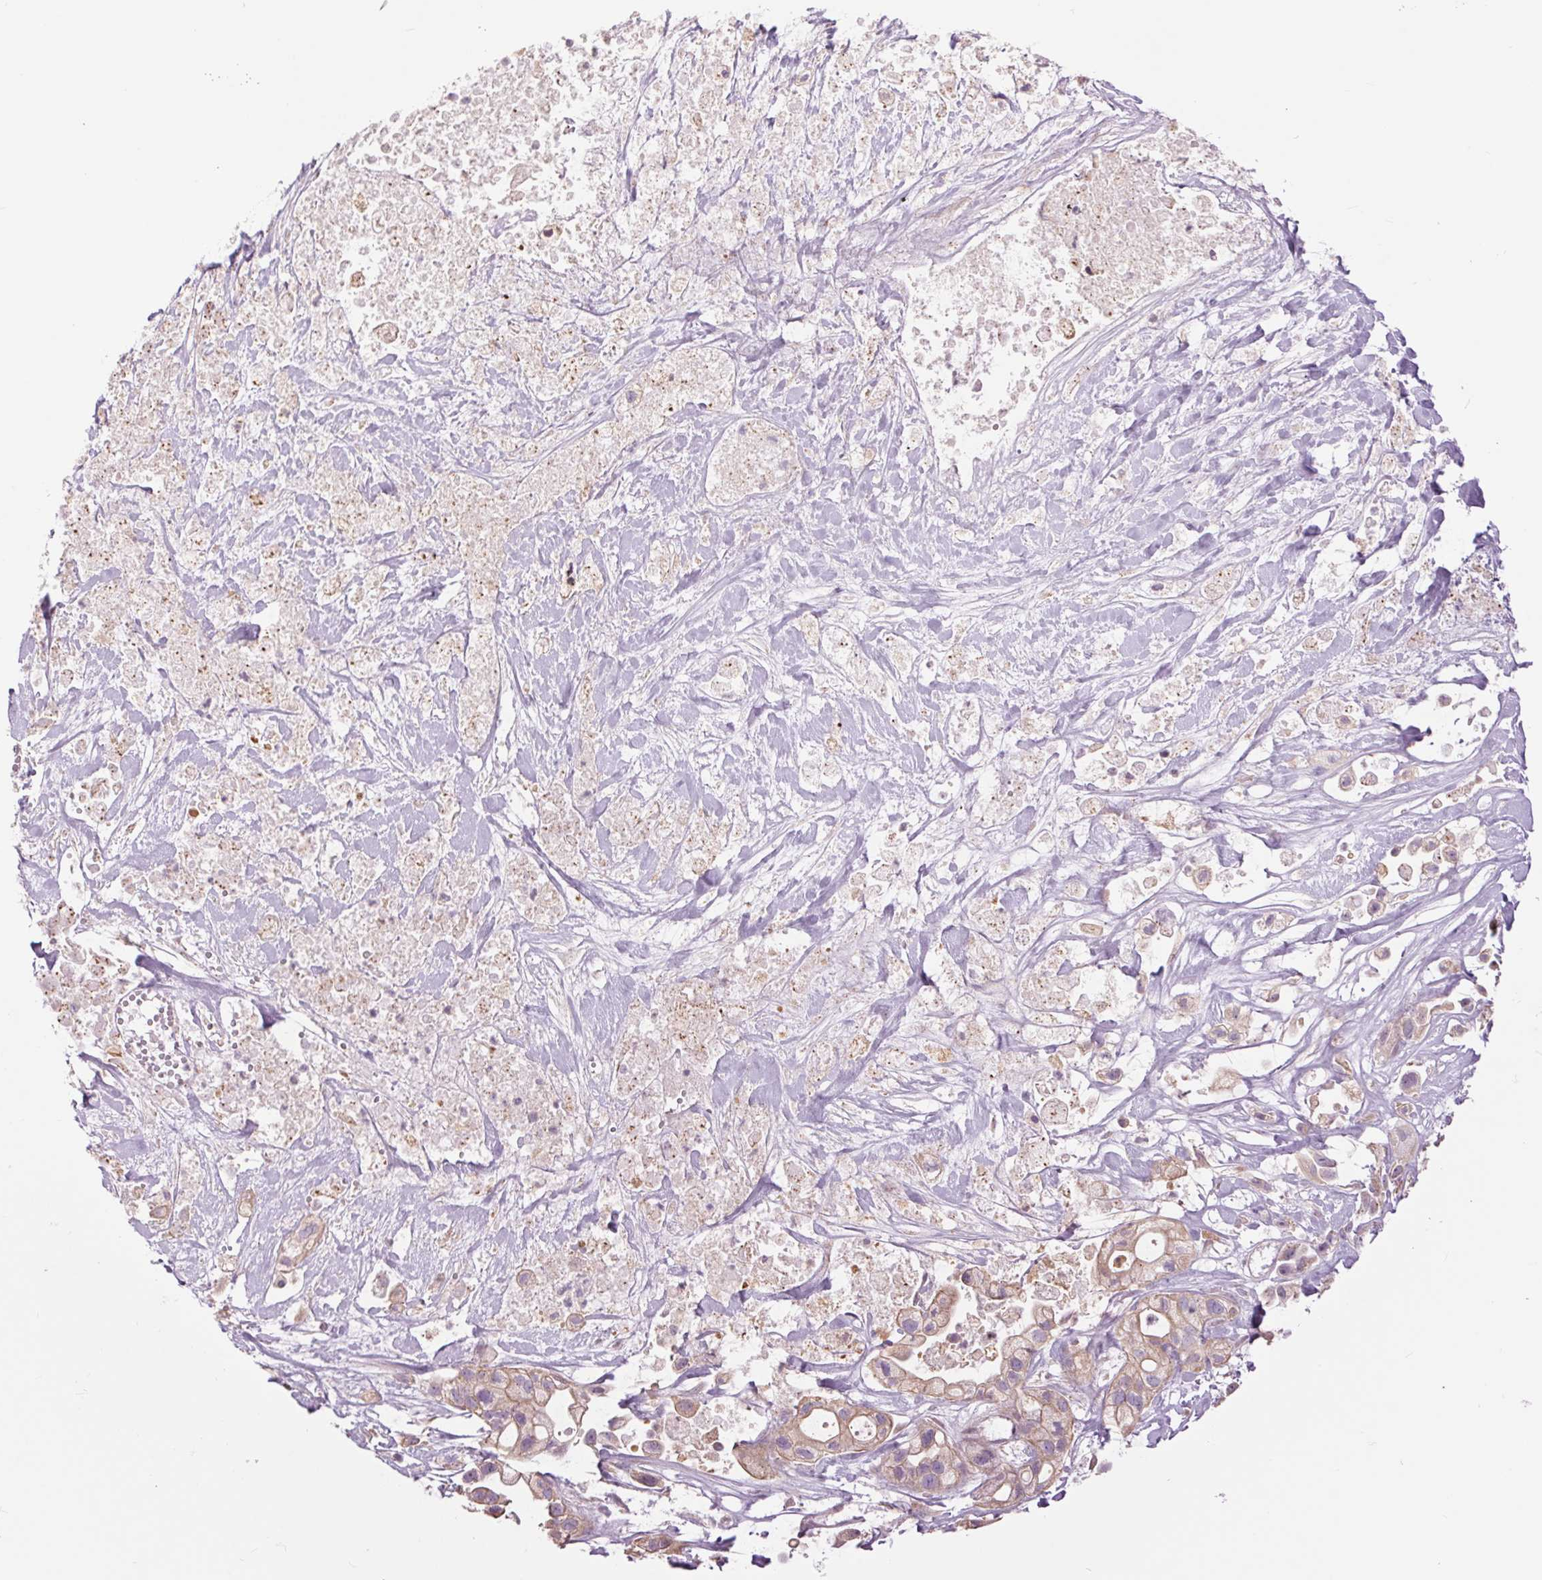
{"staining": {"intensity": "weak", "quantity": "25%-75%", "location": "cytoplasmic/membranous"}, "tissue": "pancreatic cancer", "cell_type": "Tumor cells", "image_type": "cancer", "snomed": [{"axis": "morphology", "description": "Adenocarcinoma, NOS"}, {"axis": "topography", "description": "Pancreas"}], "caption": "Protein staining reveals weak cytoplasmic/membranous staining in about 25%-75% of tumor cells in pancreatic adenocarcinoma. The staining was performed using DAB (3,3'-diaminobenzidine), with brown indicating positive protein expression. Nuclei are stained blue with hematoxylin.", "gene": "CTNNA3", "patient": {"sex": "male", "age": 44}}